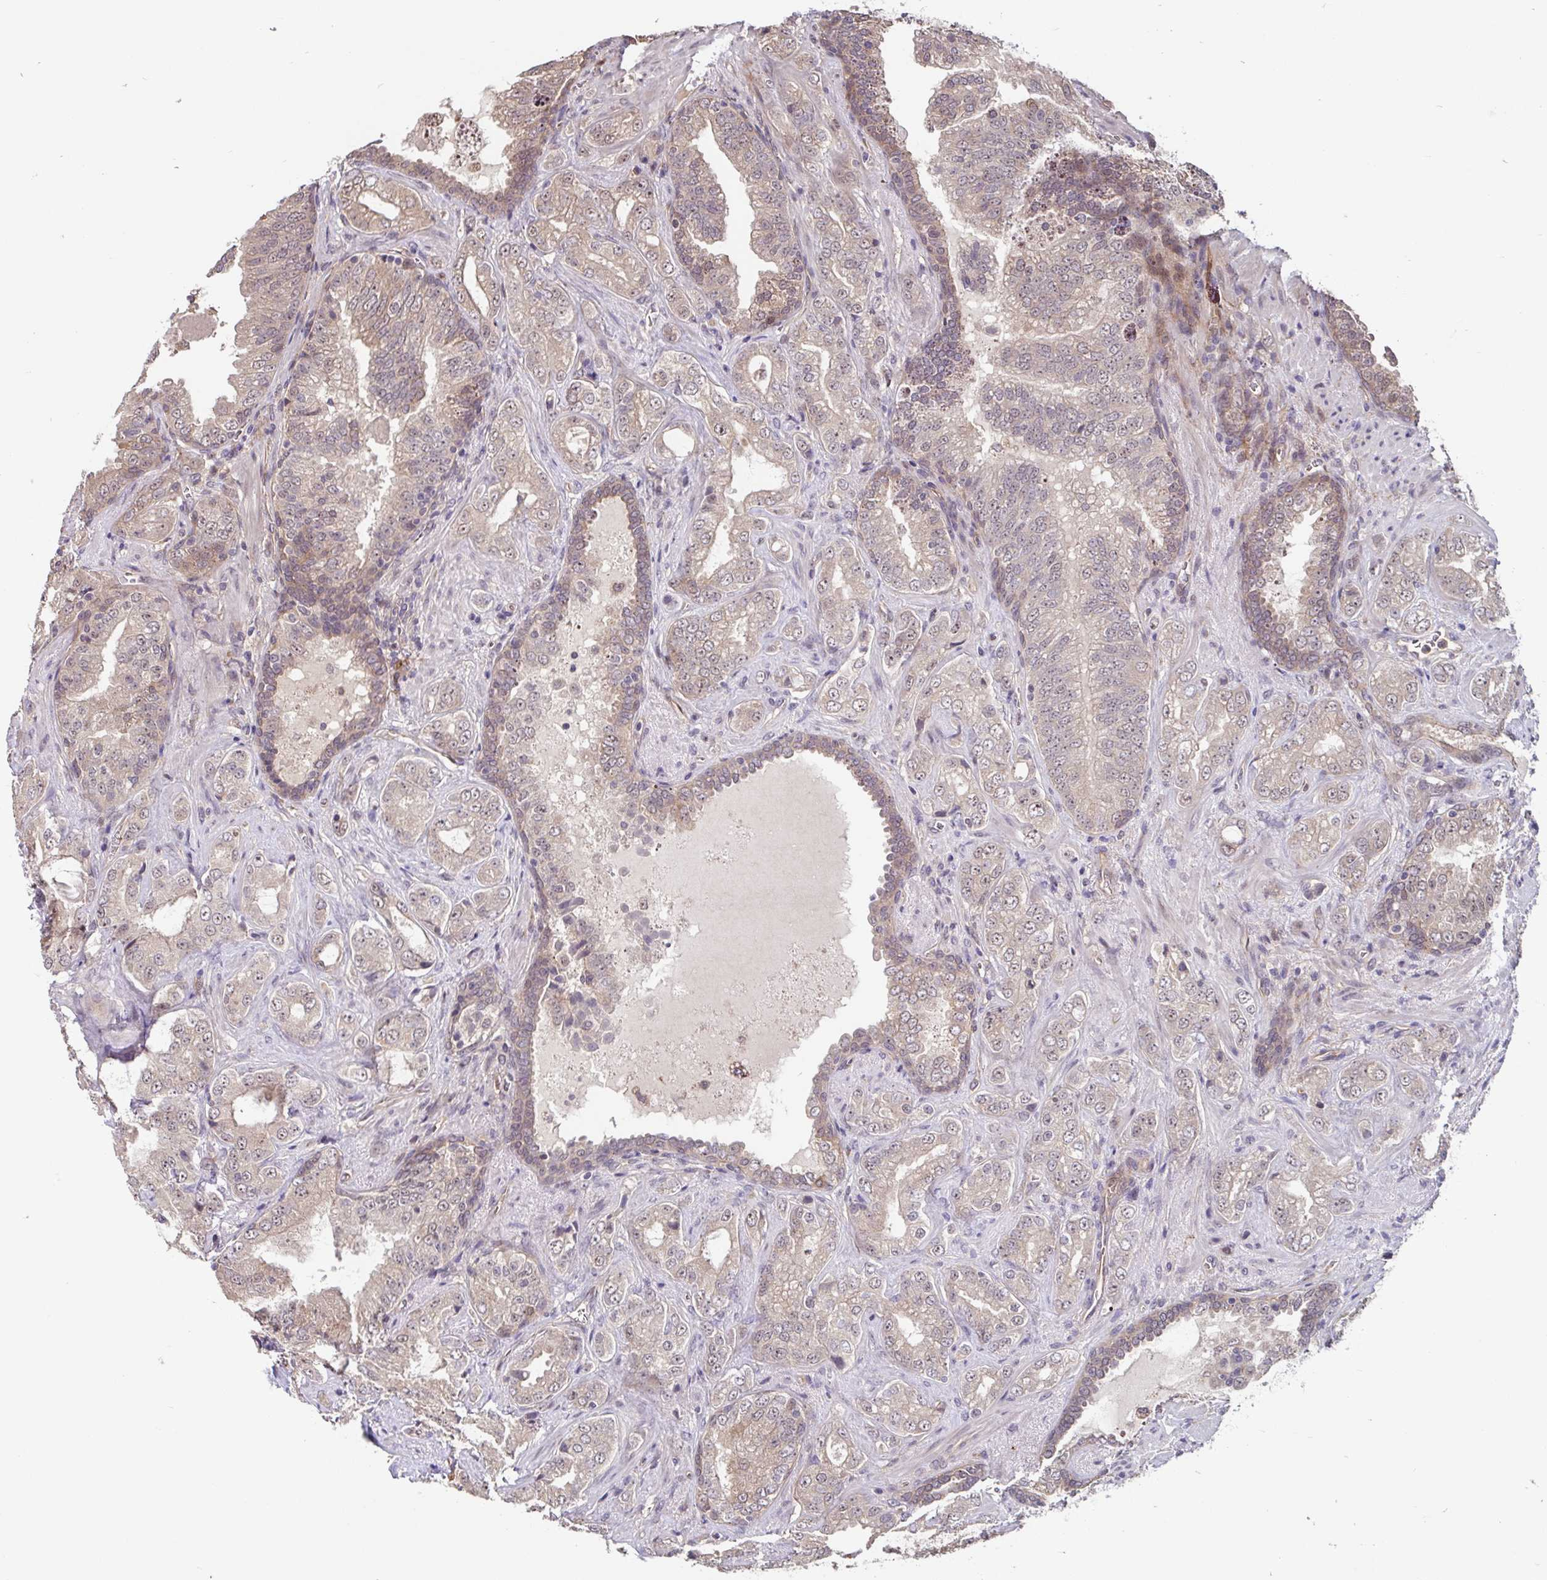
{"staining": {"intensity": "weak", "quantity": "<25%", "location": "cytoplasmic/membranous,nuclear"}, "tissue": "prostate cancer", "cell_type": "Tumor cells", "image_type": "cancer", "snomed": [{"axis": "morphology", "description": "Adenocarcinoma, High grade"}, {"axis": "topography", "description": "Prostate"}], "caption": "Immunohistochemistry of adenocarcinoma (high-grade) (prostate) displays no staining in tumor cells.", "gene": "STYXL1", "patient": {"sex": "male", "age": 67}}